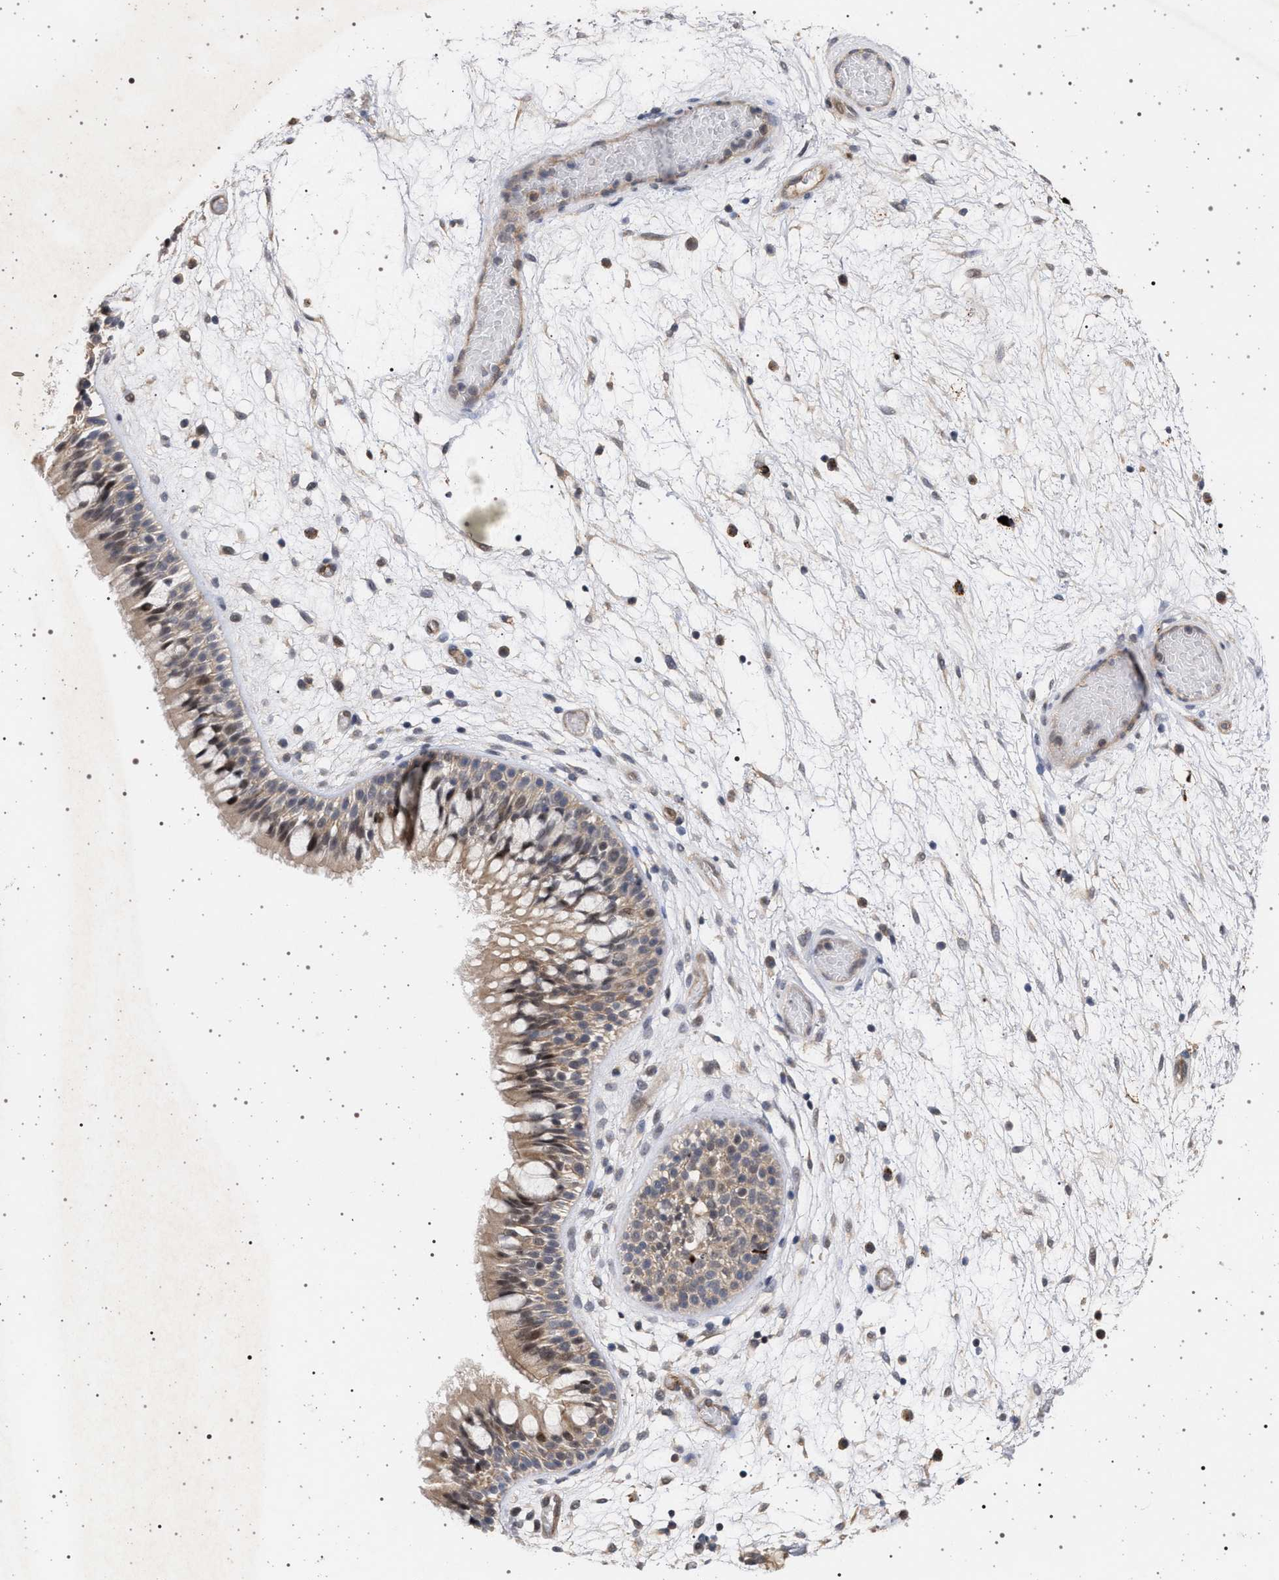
{"staining": {"intensity": "weak", "quantity": ">75%", "location": "cytoplasmic/membranous,nuclear"}, "tissue": "nasopharynx", "cell_type": "Respiratory epithelial cells", "image_type": "normal", "snomed": [{"axis": "morphology", "description": "Normal tissue, NOS"}, {"axis": "morphology", "description": "Inflammation, NOS"}, {"axis": "topography", "description": "Nasopharynx"}], "caption": "A photomicrograph of nasopharynx stained for a protein reveals weak cytoplasmic/membranous,nuclear brown staining in respiratory epithelial cells.", "gene": "RBM48", "patient": {"sex": "male", "age": 48}}